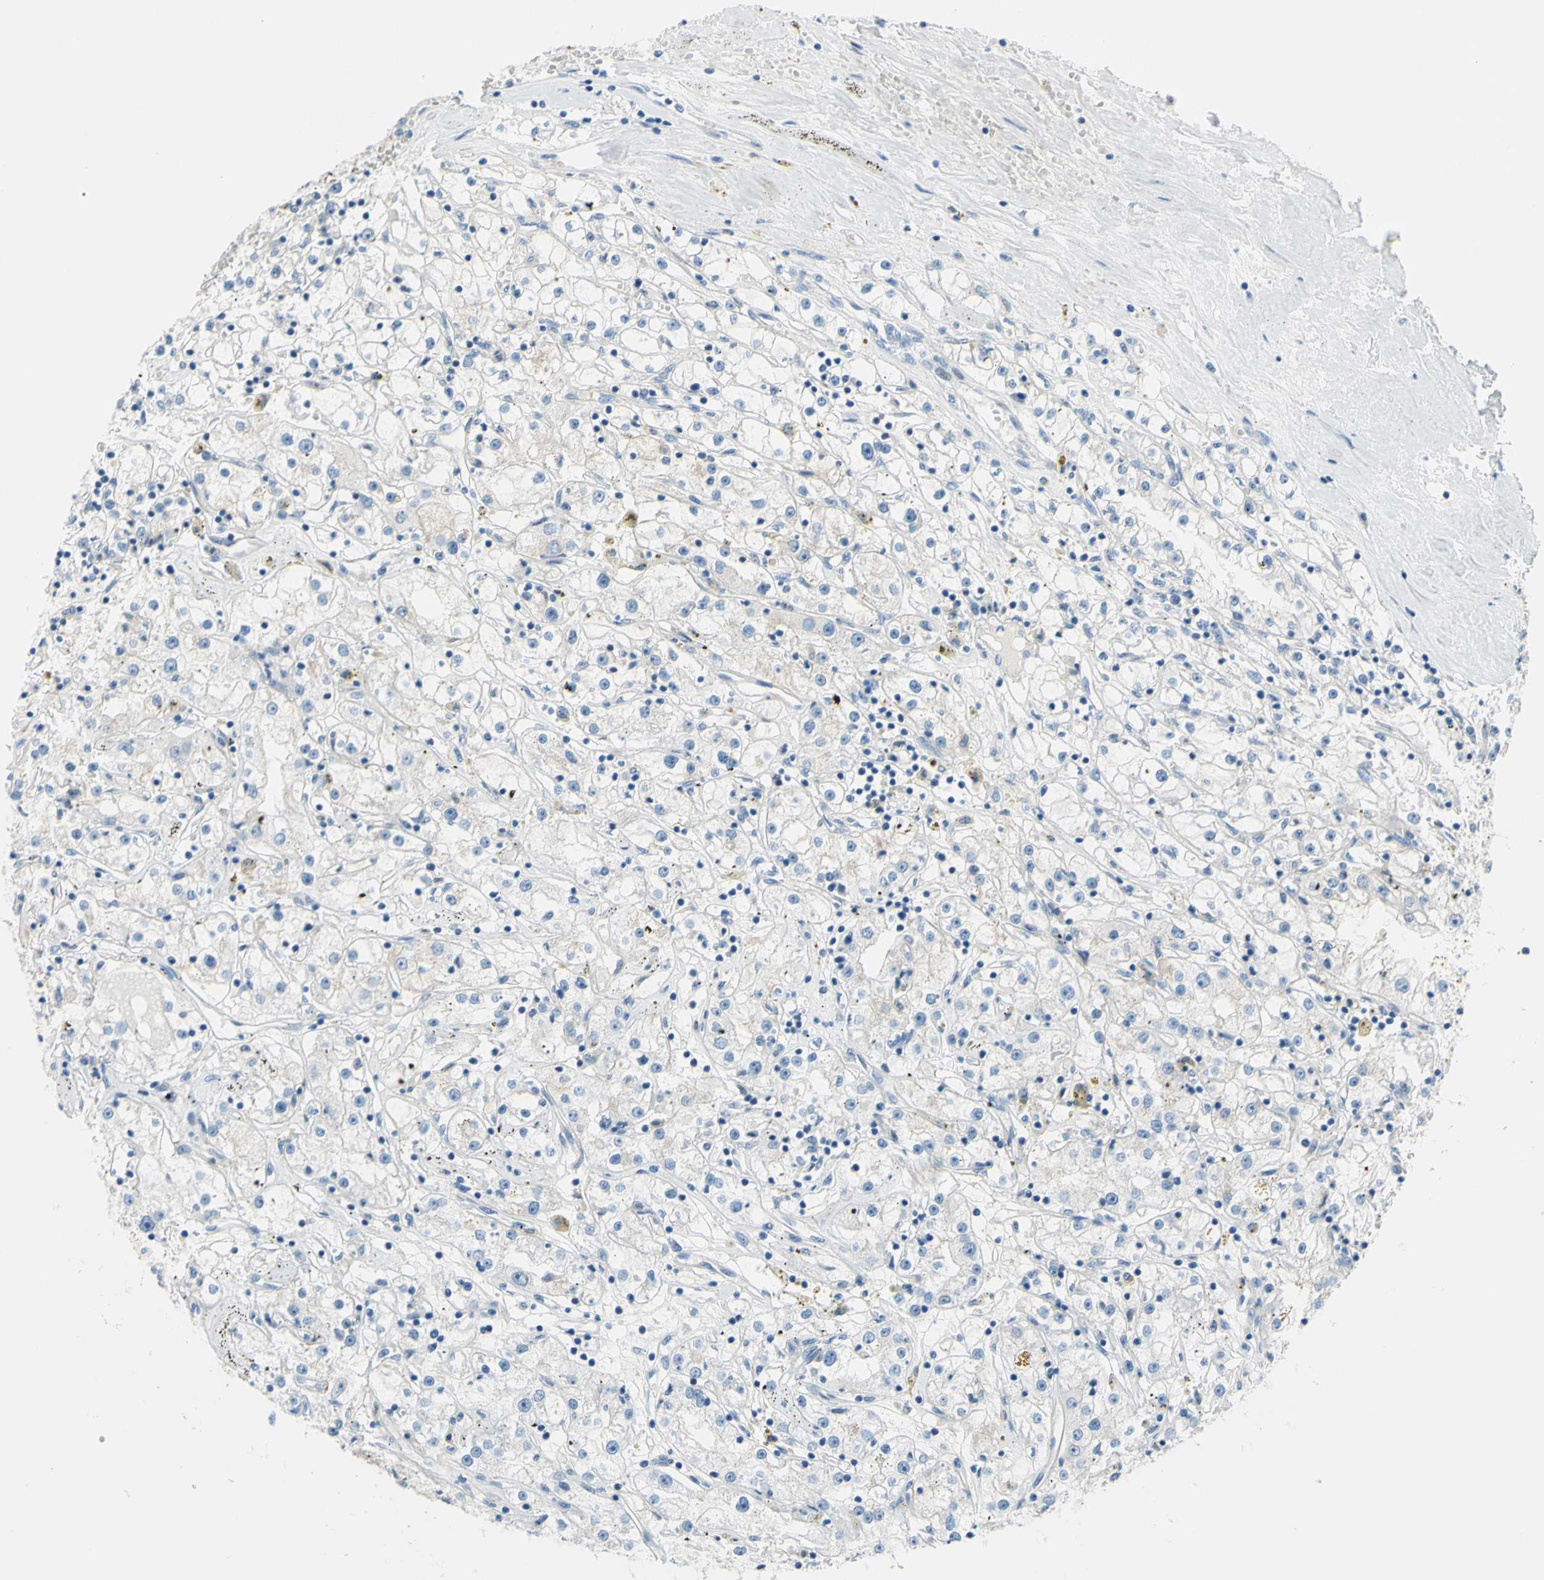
{"staining": {"intensity": "negative", "quantity": "none", "location": "none"}, "tissue": "renal cancer", "cell_type": "Tumor cells", "image_type": "cancer", "snomed": [{"axis": "morphology", "description": "Adenocarcinoma, NOS"}, {"axis": "topography", "description": "Kidney"}], "caption": "Tumor cells are negative for protein expression in human renal adenocarcinoma.", "gene": "FRMD4B", "patient": {"sex": "male", "age": 56}}